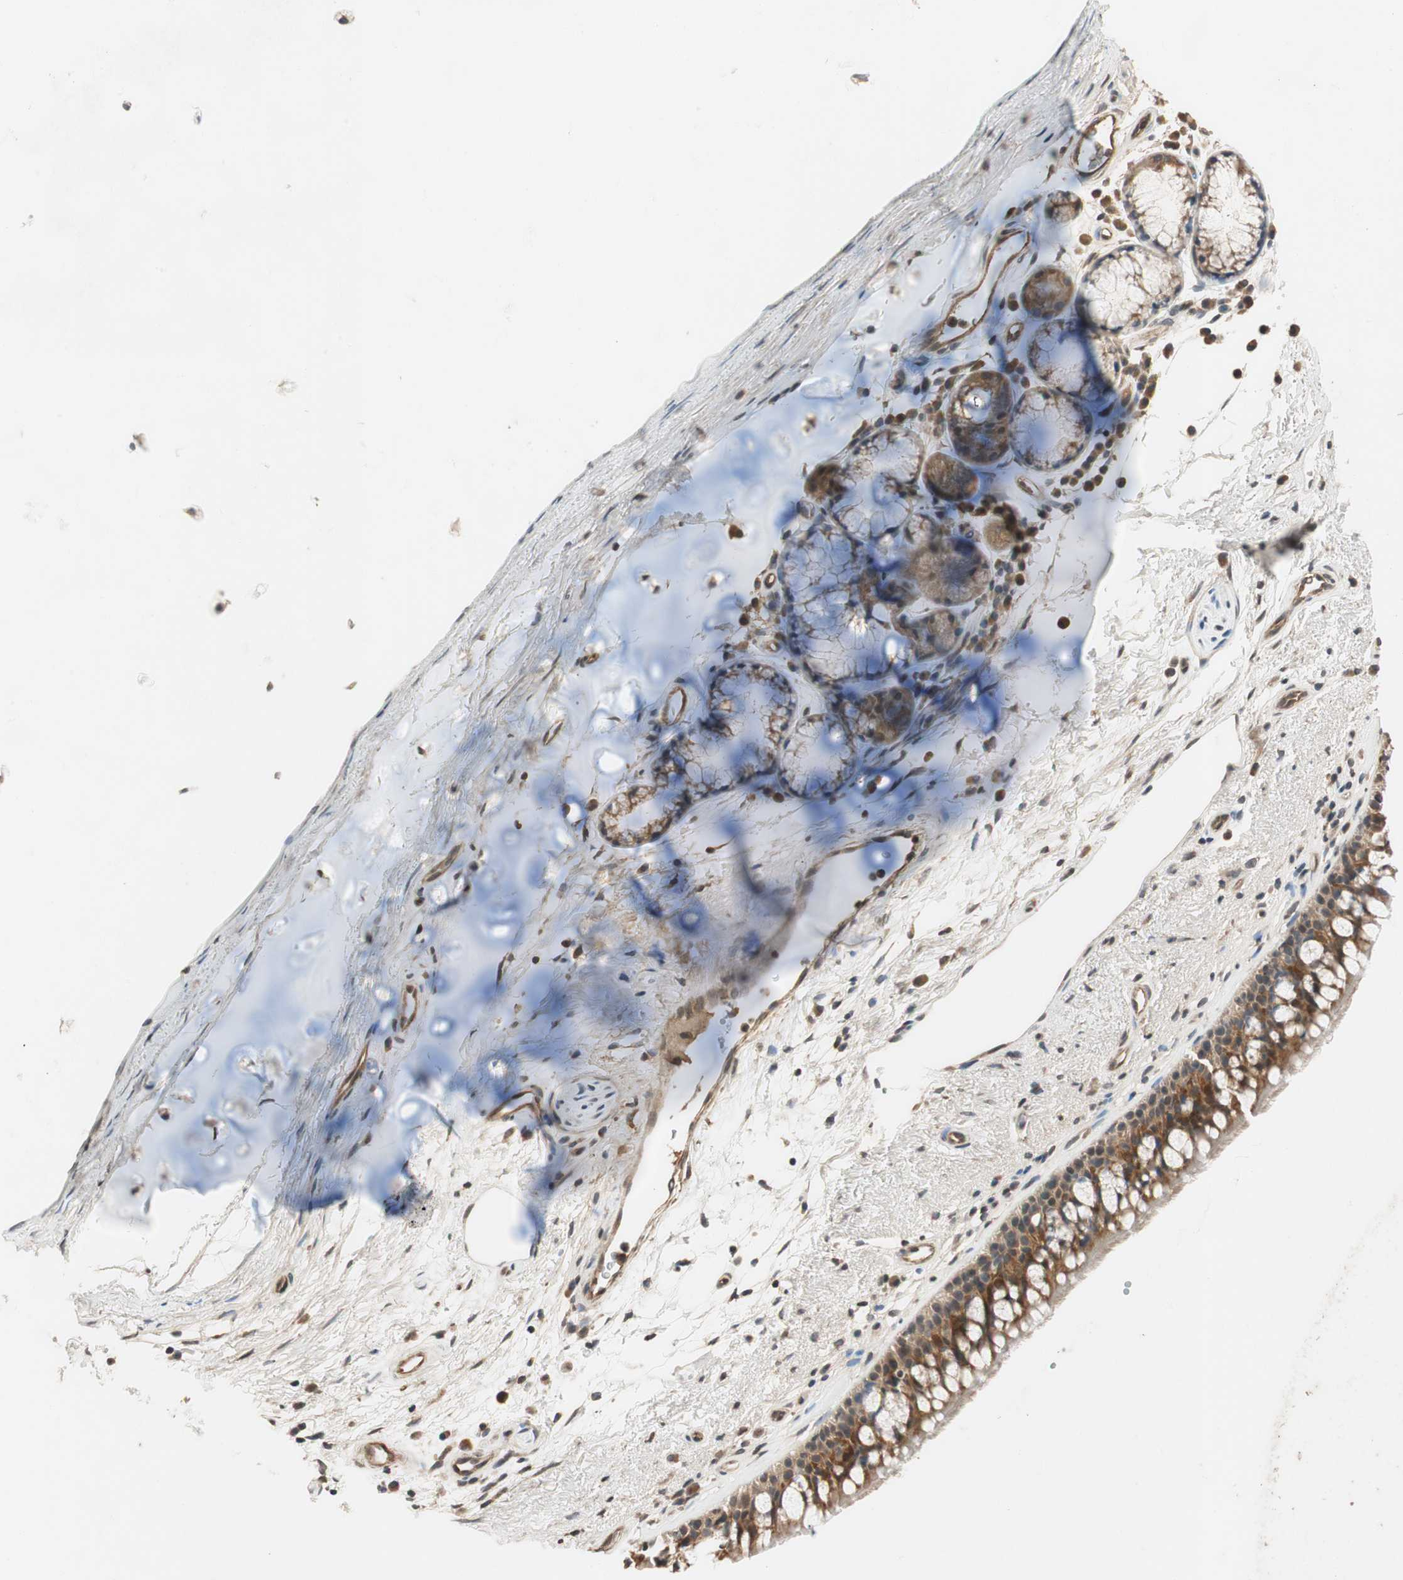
{"staining": {"intensity": "moderate", "quantity": ">75%", "location": "cytoplasmic/membranous"}, "tissue": "bronchus", "cell_type": "Respiratory epithelial cells", "image_type": "normal", "snomed": [{"axis": "morphology", "description": "Normal tissue, NOS"}, {"axis": "topography", "description": "Bronchus"}], "caption": "This micrograph shows normal bronchus stained with immunohistochemistry (IHC) to label a protein in brown. The cytoplasmic/membranous of respiratory epithelial cells show moderate positivity for the protein. Nuclei are counter-stained blue.", "gene": "GCLM", "patient": {"sex": "female", "age": 54}}